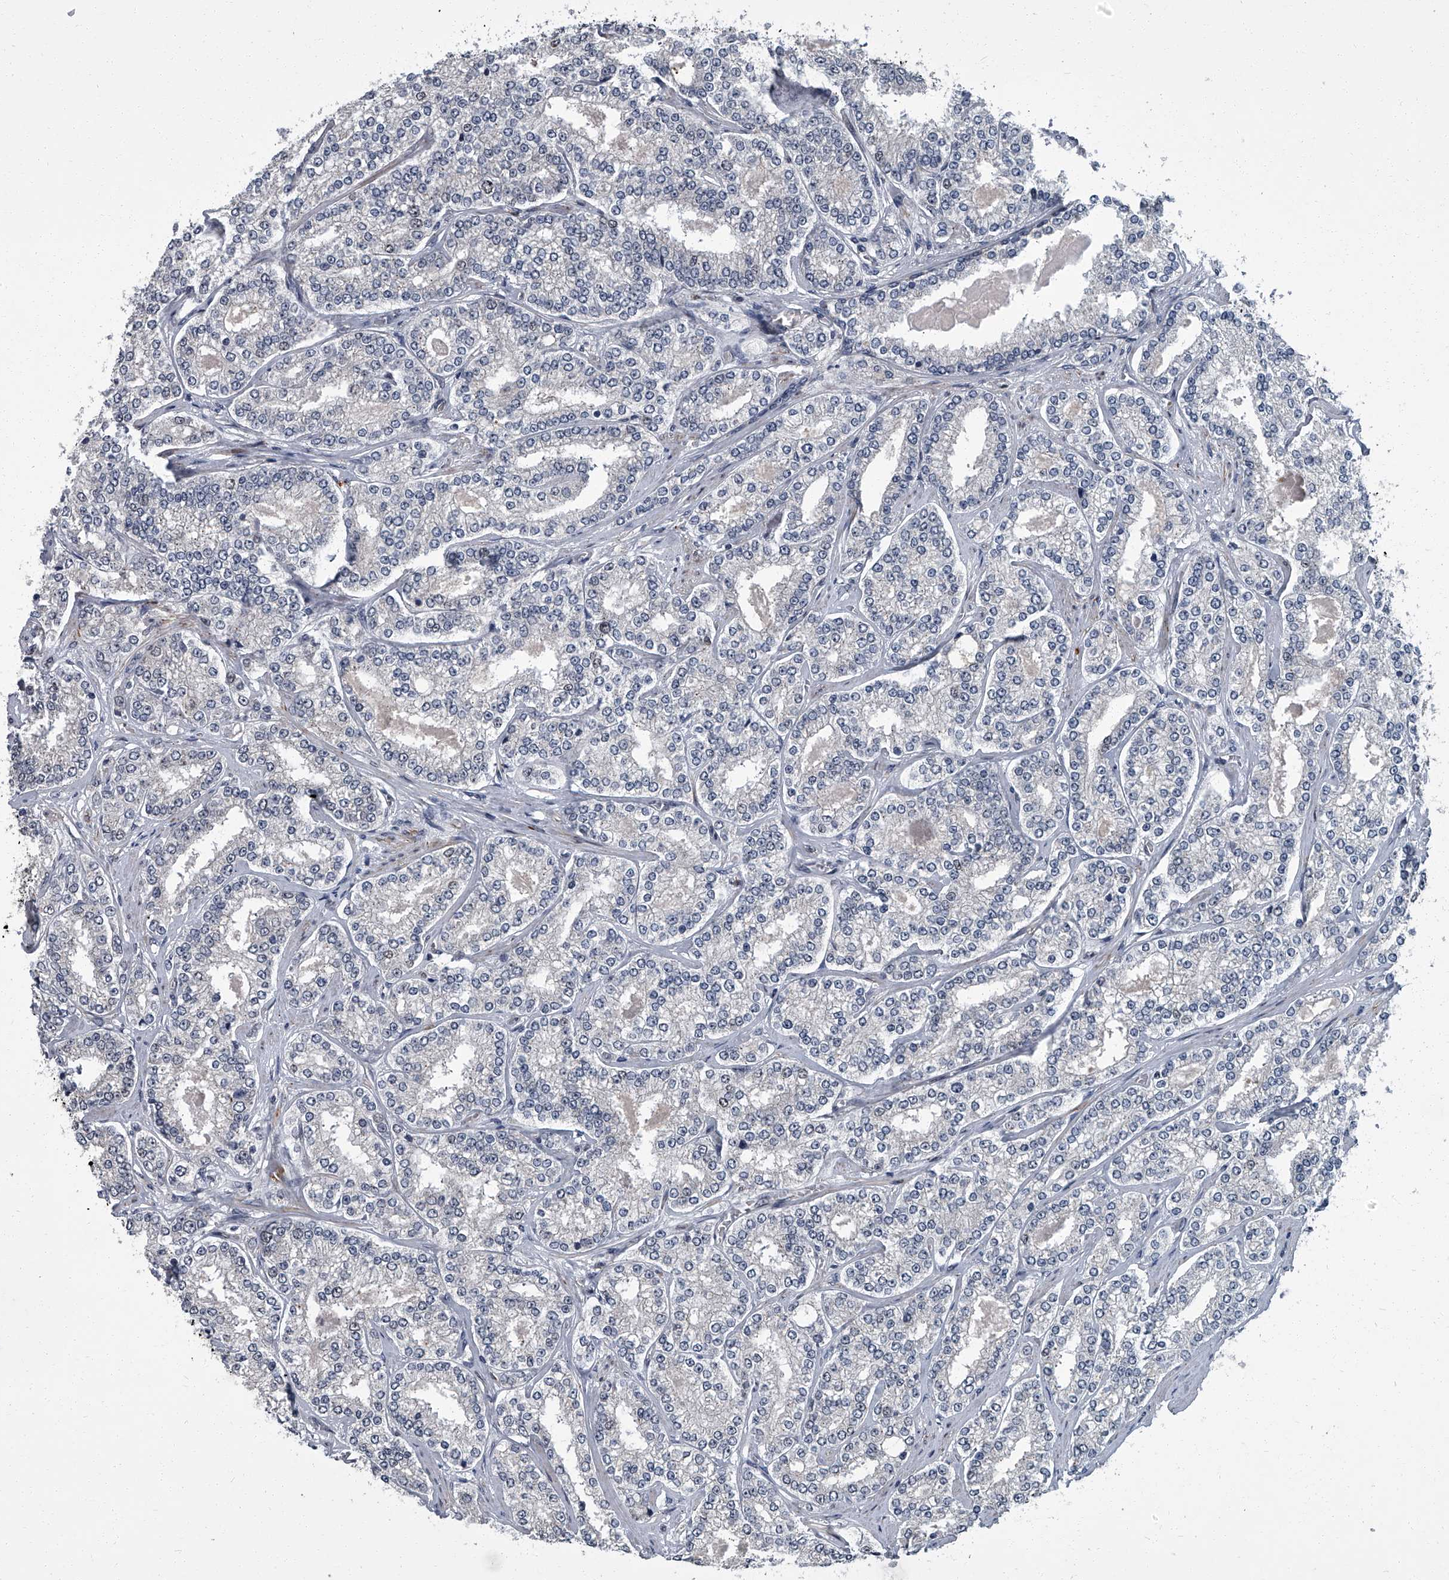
{"staining": {"intensity": "negative", "quantity": "none", "location": "none"}, "tissue": "prostate cancer", "cell_type": "Tumor cells", "image_type": "cancer", "snomed": [{"axis": "morphology", "description": "Normal tissue, NOS"}, {"axis": "morphology", "description": "Adenocarcinoma, High grade"}, {"axis": "topography", "description": "Prostate"}], "caption": "Micrograph shows no significant protein expression in tumor cells of prostate cancer.", "gene": "ZNF274", "patient": {"sex": "male", "age": 83}}